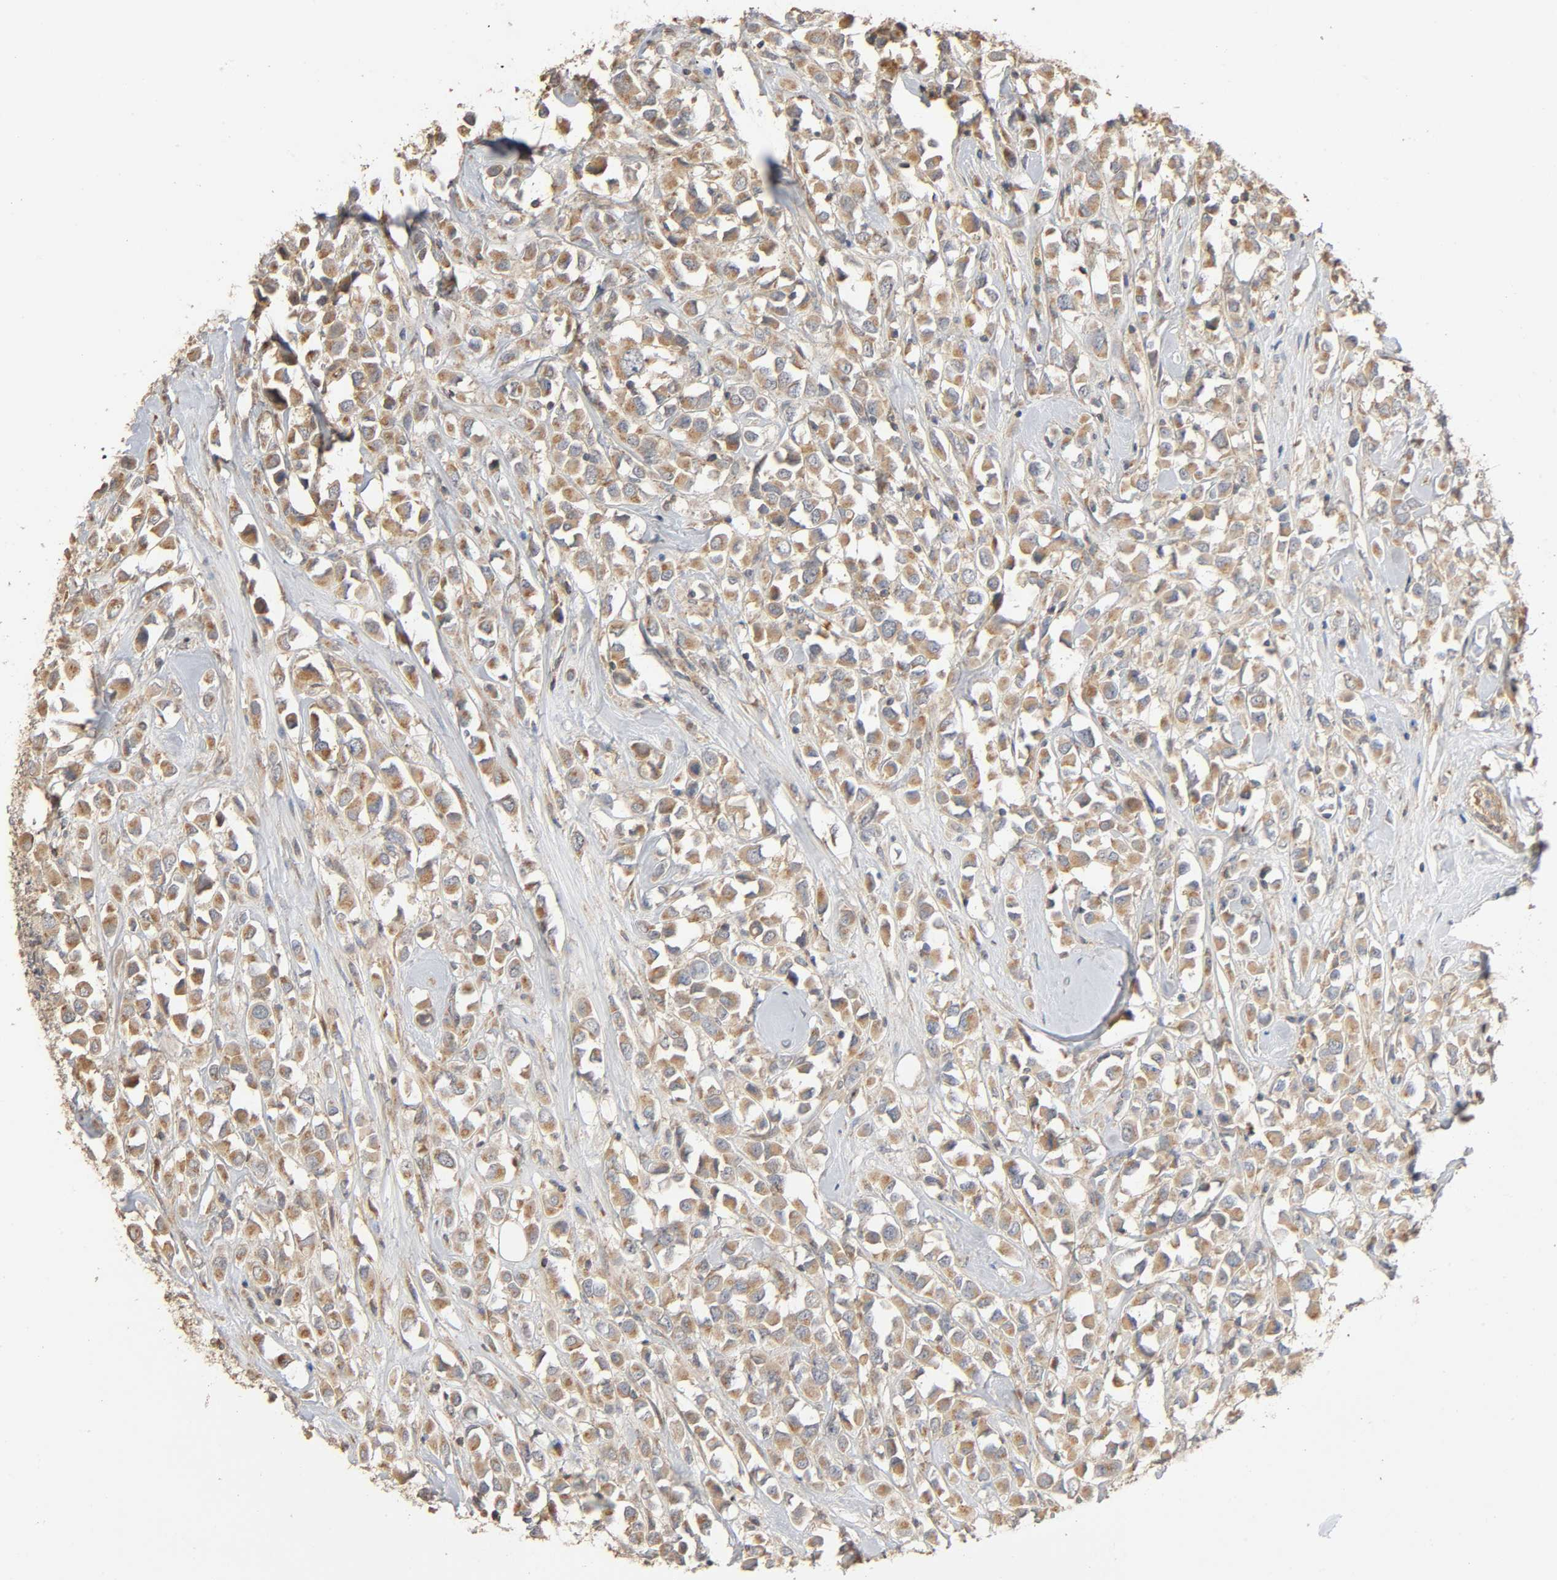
{"staining": {"intensity": "weak", "quantity": ">75%", "location": "cytoplasmic/membranous"}, "tissue": "breast cancer", "cell_type": "Tumor cells", "image_type": "cancer", "snomed": [{"axis": "morphology", "description": "Duct carcinoma"}, {"axis": "topography", "description": "Breast"}], "caption": "Brown immunohistochemical staining in breast cancer shows weak cytoplasmic/membranous staining in approximately >75% of tumor cells. The protein is stained brown, and the nuclei are stained in blue (DAB IHC with brightfield microscopy, high magnification).", "gene": "SGSM1", "patient": {"sex": "female", "age": 61}}